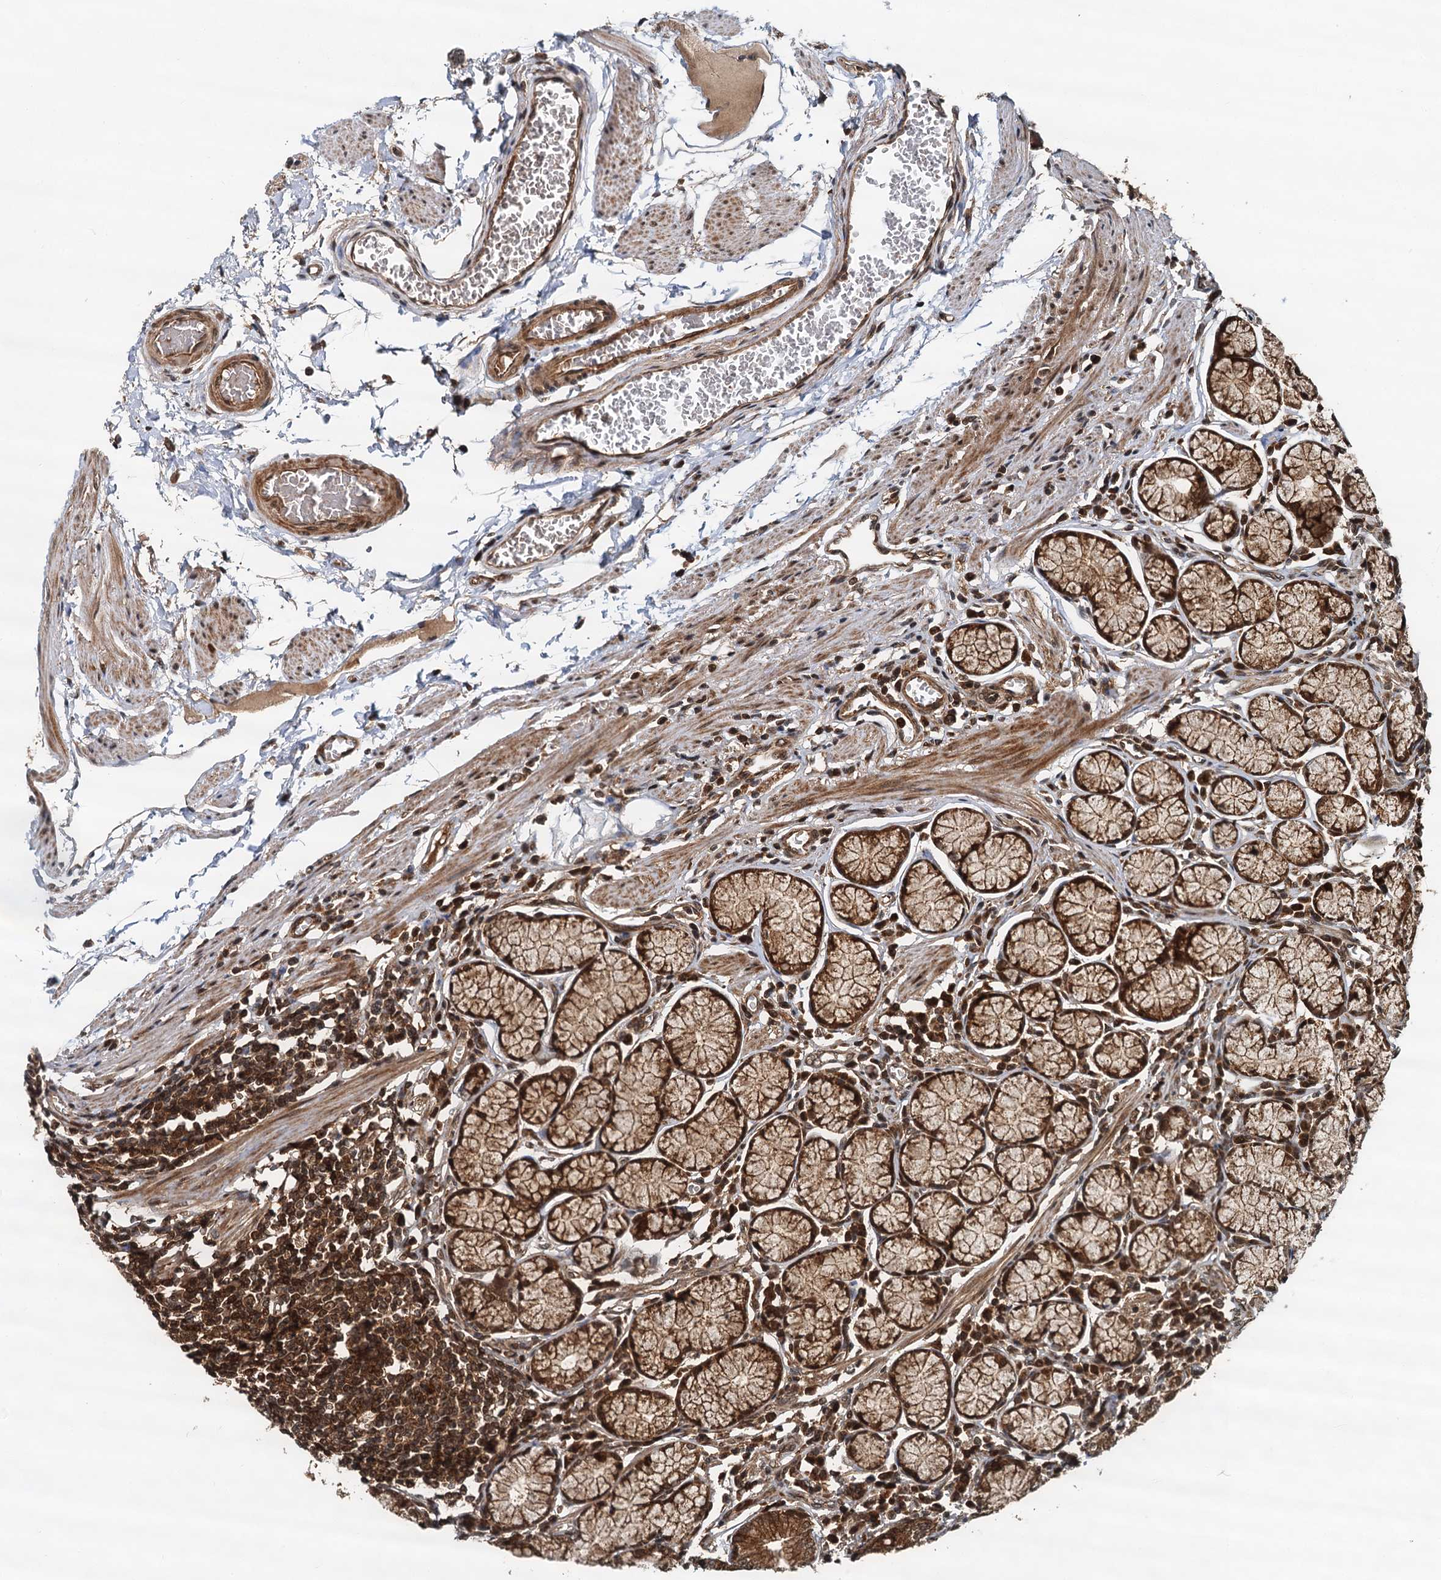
{"staining": {"intensity": "strong", "quantity": ">75%", "location": "cytoplasmic/membranous,nuclear"}, "tissue": "stomach", "cell_type": "Glandular cells", "image_type": "normal", "snomed": [{"axis": "morphology", "description": "Normal tissue, NOS"}, {"axis": "topography", "description": "Stomach"}], "caption": "About >75% of glandular cells in unremarkable human stomach demonstrate strong cytoplasmic/membranous,nuclear protein staining as visualized by brown immunohistochemical staining.", "gene": "STUB1", "patient": {"sex": "male", "age": 55}}